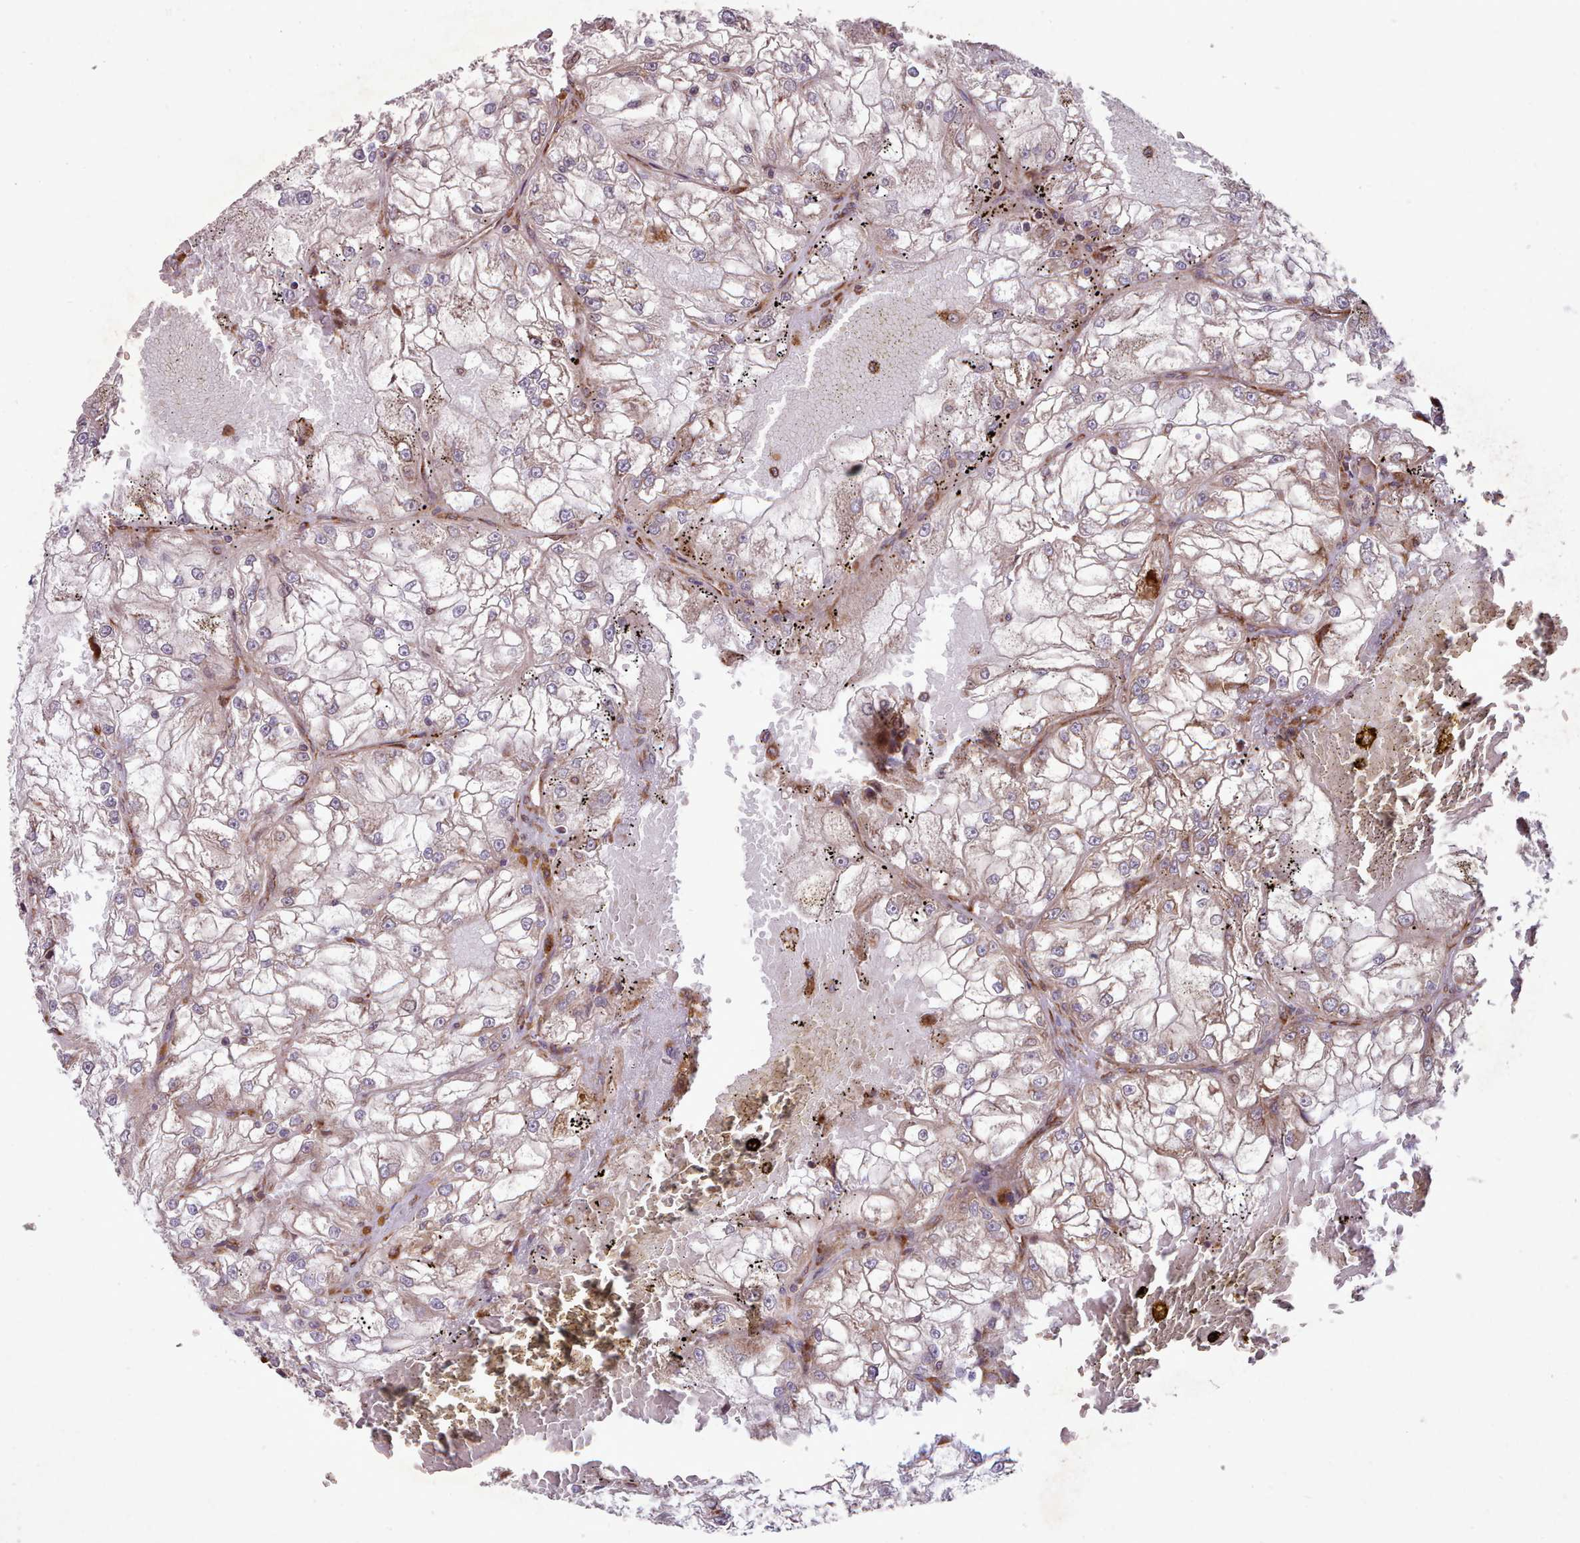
{"staining": {"intensity": "negative", "quantity": "none", "location": "none"}, "tissue": "renal cancer", "cell_type": "Tumor cells", "image_type": "cancer", "snomed": [{"axis": "morphology", "description": "Adenocarcinoma, NOS"}, {"axis": "topography", "description": "Kidney"}], "caption": "Human adenocarcinoma (renal) stained for a protein using immunohistochemistry (IHC) displays no expression in tumor cells.", "gene": "TTLL3", "patient": {"sex": "female", "age": 72}}